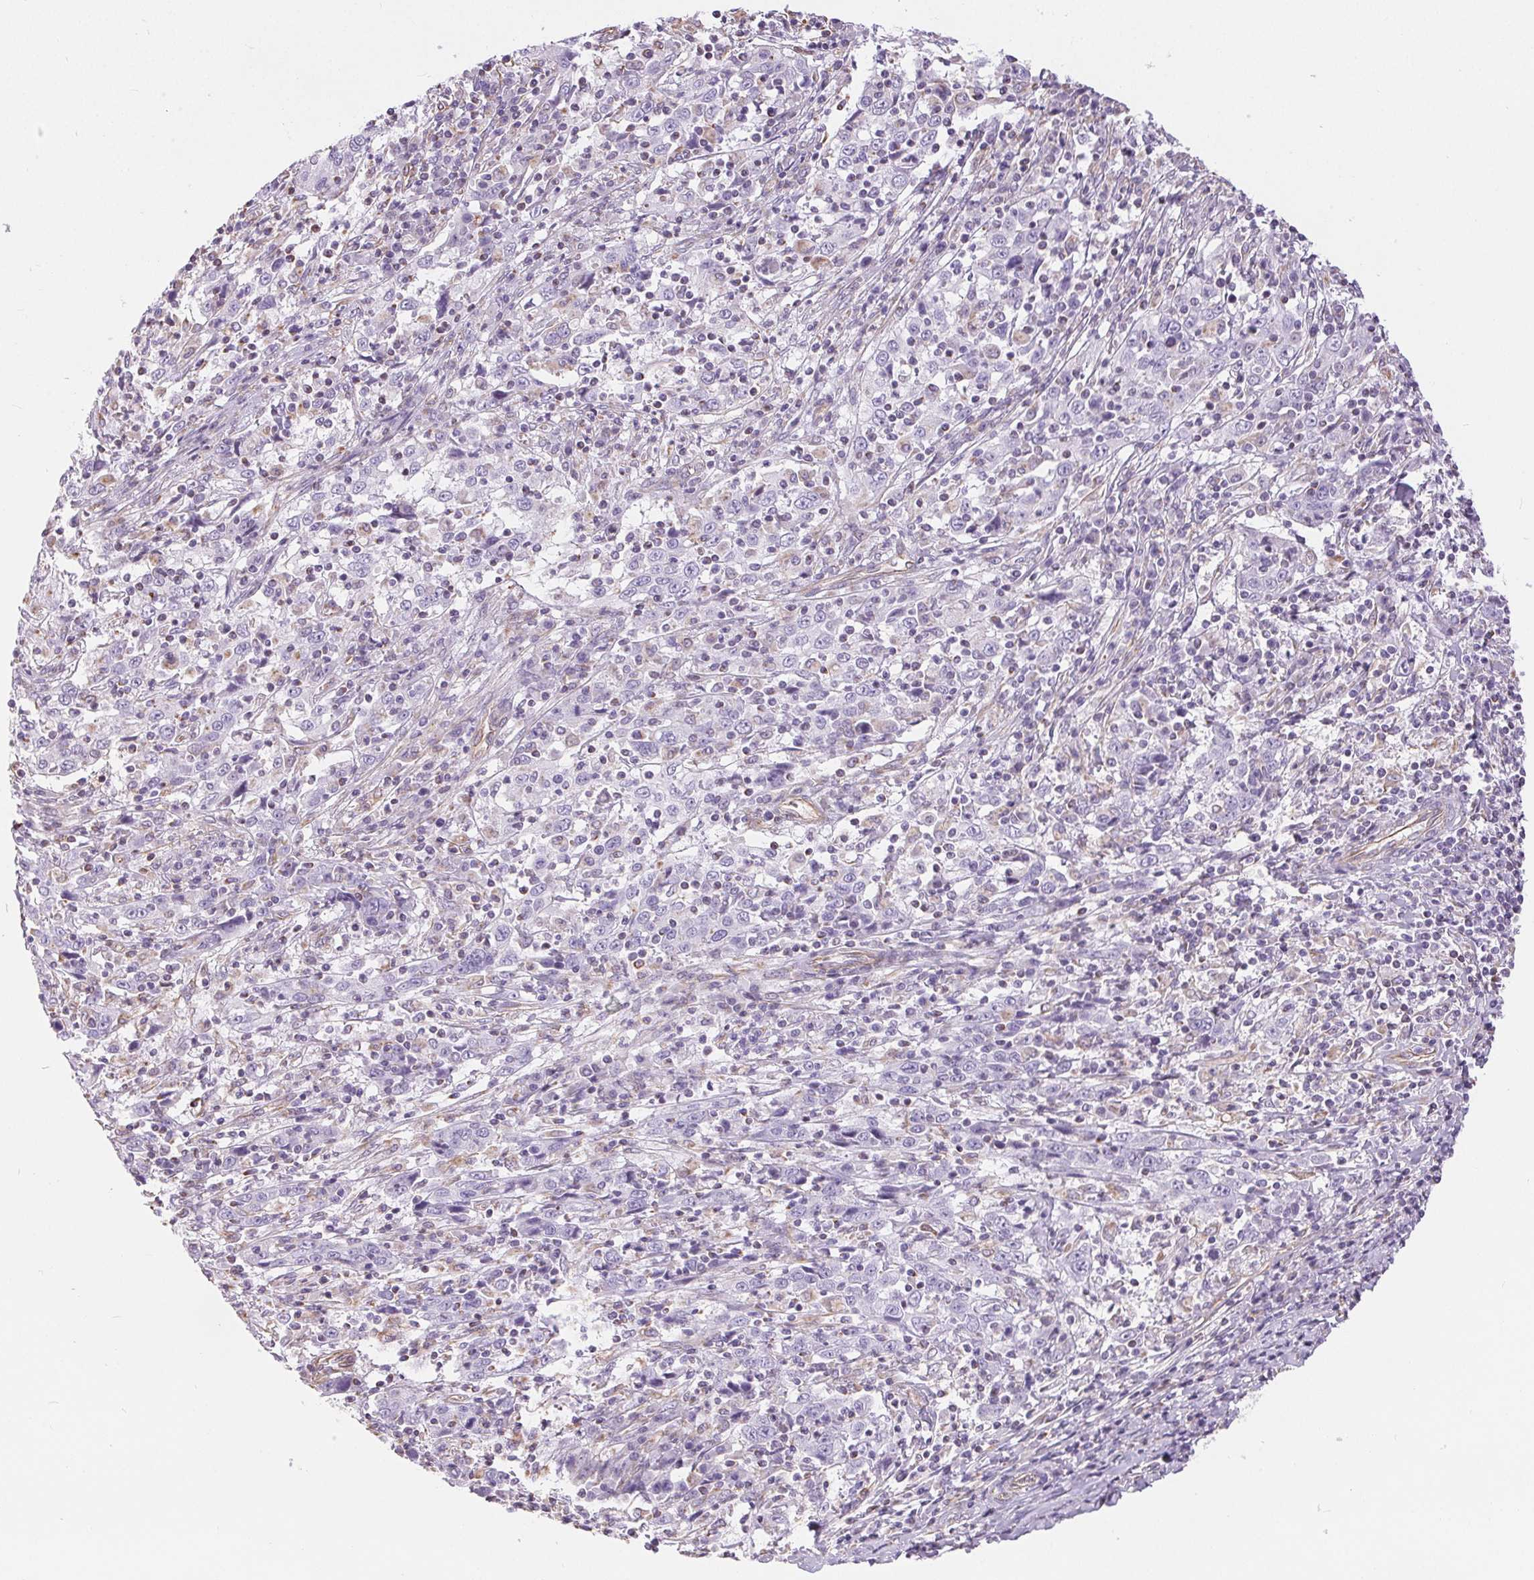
{"staining": {"intensity": "negative", "quantity": "none", "location": "none"}, "tissue": "cervical cancer", "cell_type": "Tumor cells", "image_type": "cancer", "snomed": [{"axis": "morphology", "description": "Squamous cell carcinoma, NOS"}, {"axis": "topography", "description": "Cervix"}], "caption": "Tumor cells are negative for brown protein staining in cervical cancer.", "gene": "GFAP", "patient": {"sex": "female", "age": 46}}